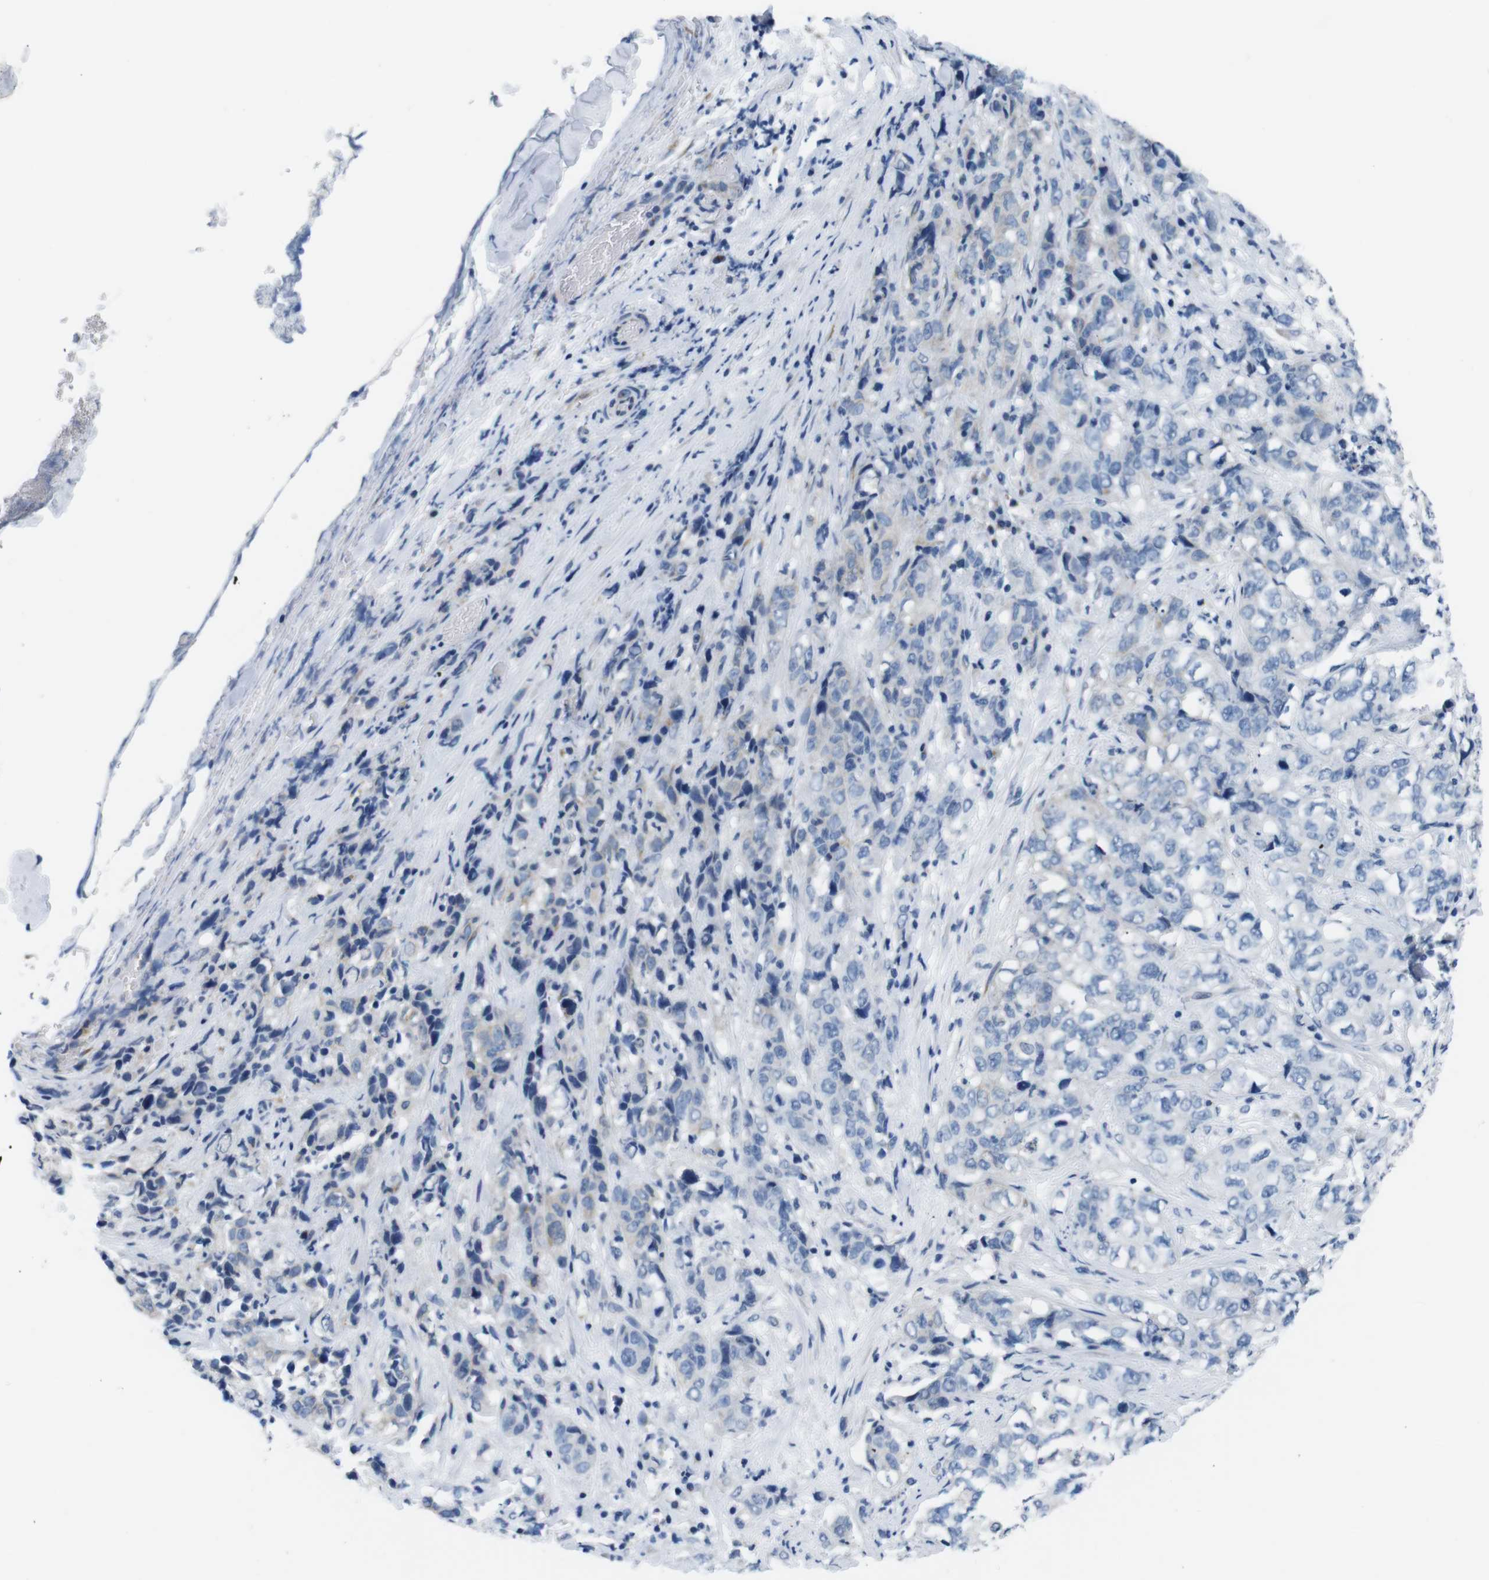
{"staining": {"intensity": "negative", "quantity": "none", "location": "none"}, "tissue": "stomach cancer", "cell_type": "Tumor cells", "image_type": "cancer", "snomed": [{"axis": "morphology", "description": "Adenocarcinoma, NOS"}, {"axis": "topography", "description": "Stomach"}], "caption": "A high-resolution photomicrograph shows immunohistochemistry staining of stomach cancer (adenocarcinoma), which shows no significant expression in tumor cells.", "gene": "GOLGA2", "patient": {"sex": "male", "age": 48}}